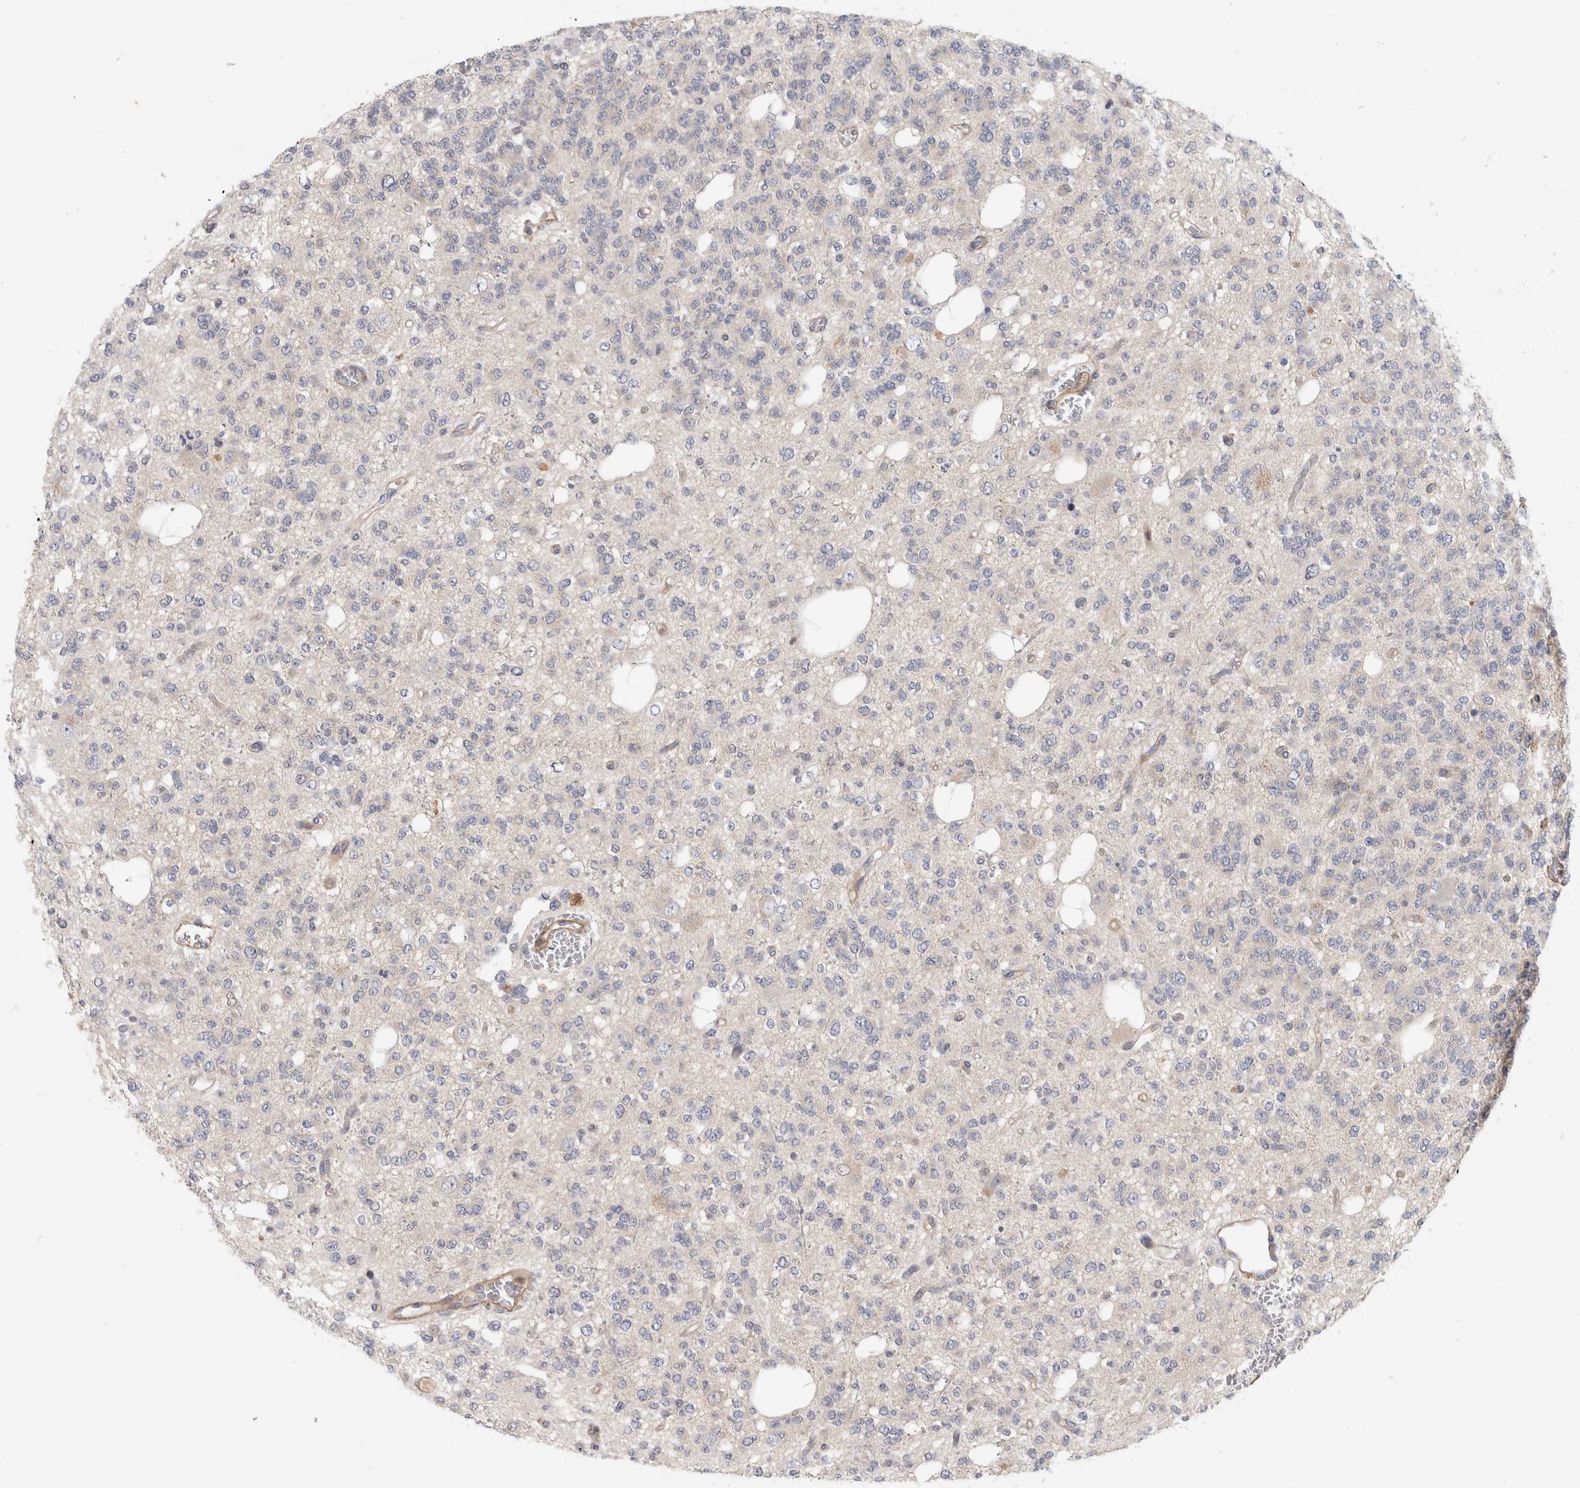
{"staining": {"intensity": "negative", "quantity": "none", "location": "none"}, "tissue": "glioma", "cell_type": "Tumor cells", "image_type": "cancer", "snomed": [{"axis": "morphology", "description": "Glioma, malignant, Low grade"}, {"axis": "topography", "description": "Brain"}], "caption": "This is an IHC histopathology image of glioma. There is no staining in tumor cells.", "gene": "PGM1", "patient": {"sex": "male", "age": 38}}